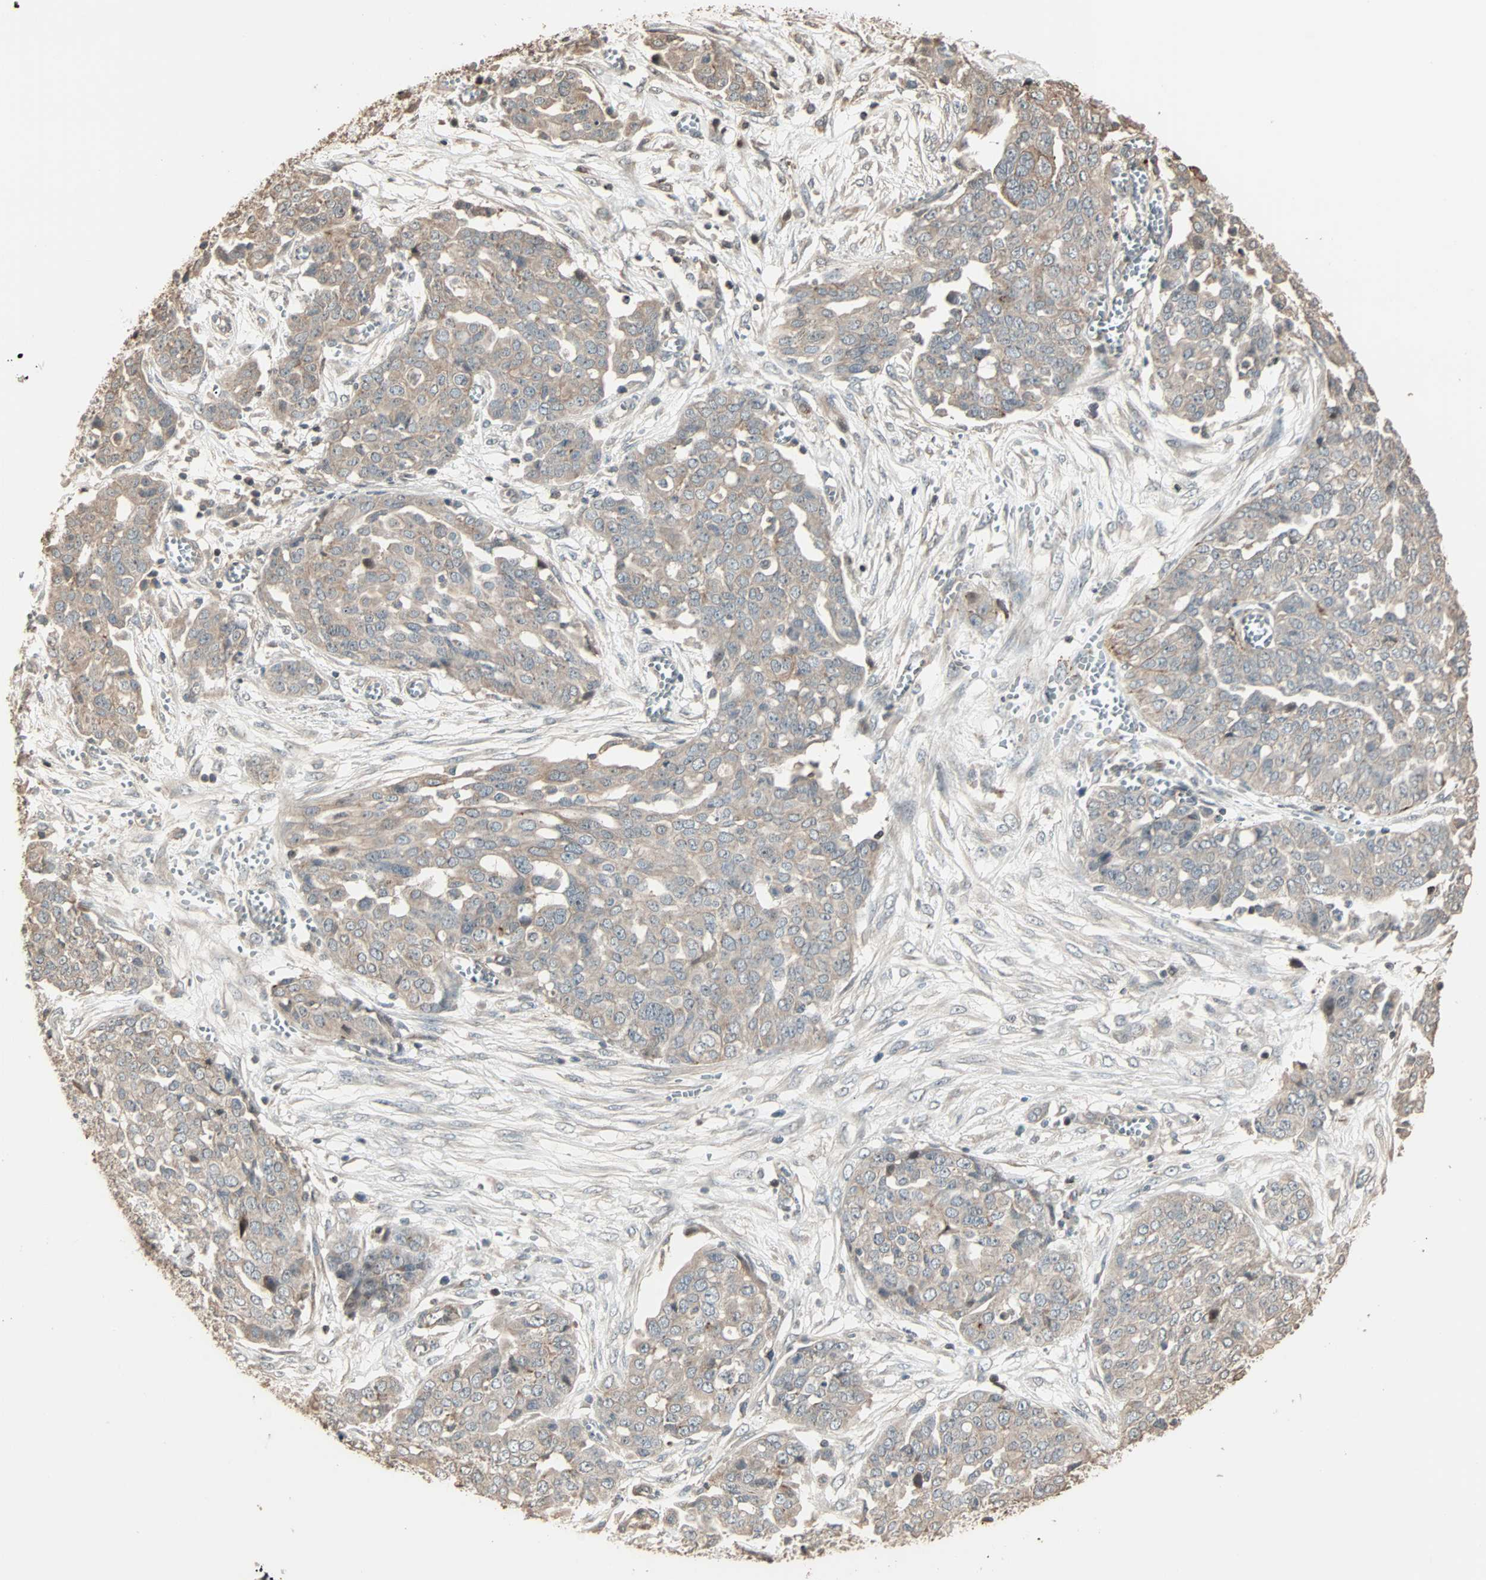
{"staining": {"intensity": "weak", "quantity": "<25%", "location": "cytoplasmic/membranous"}, "tissue": "ovarian cancer", "cell_type": "Tumor cells", "image_type": "cancer", "snomed": [{"axis": "morphology", "description": "Cystadenocarcinoma, serous, NOS"}, {"axis": "topography", "description": "Soft tissue"}, {"axis": "topography", "description": "Ovary"}], "caption": "Immunohistochemistry (IHC) micrograph of ovarian cancer (serous cystadenocarcinoma) stained for a protein (brown), which shows no positivity in tumor cells.", "gene": "CALCRL", "patient": {"sex": "female", "age": 57}}